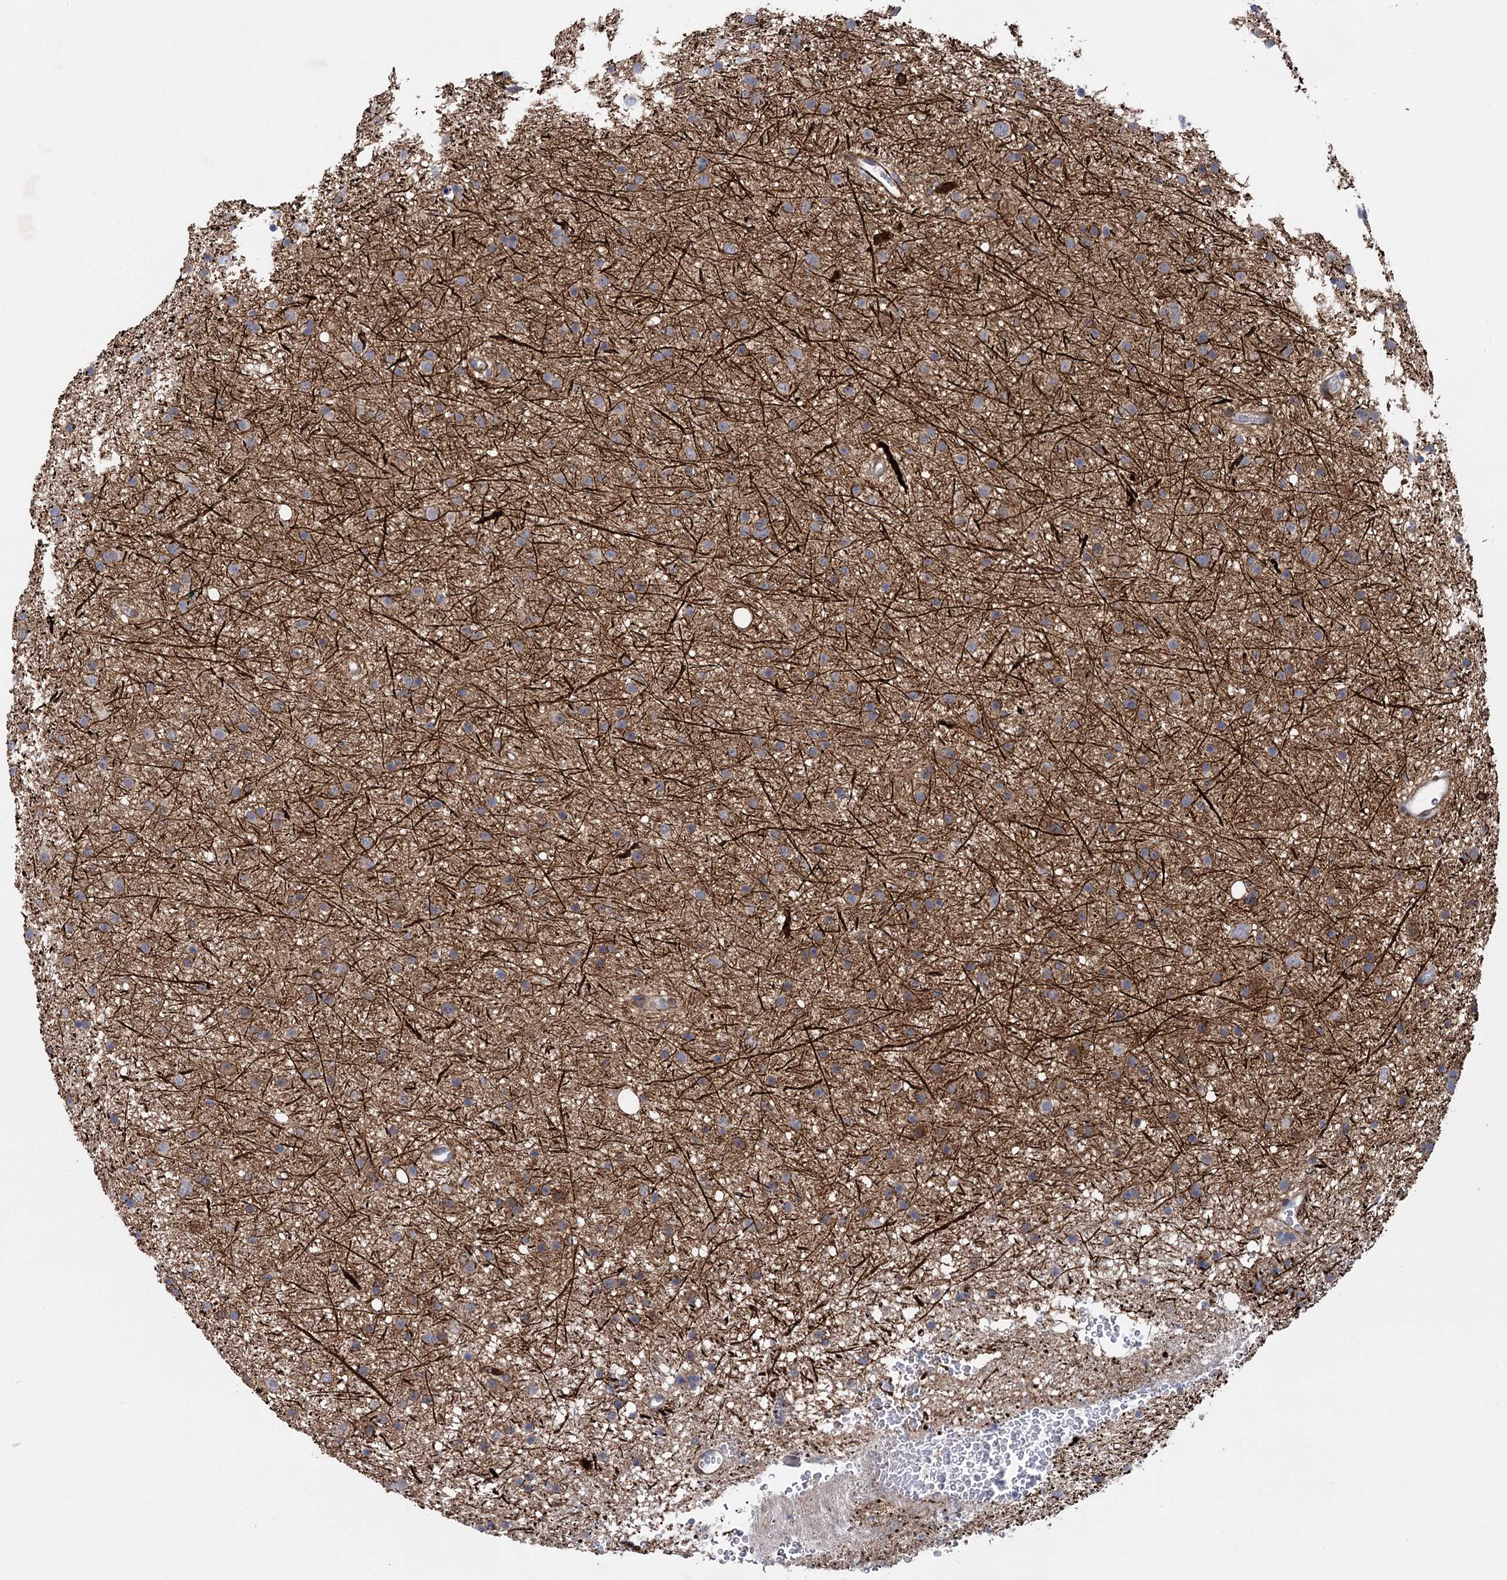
{"staining": {"intensity": "weak", "quantity": ">75%", "location": "cytoplasmic/membranous"}, "tissue": "glioma", "cell_type": "Tumor cells", "image_type": "cancer", "snomed": [{"axis": "morphology", "description": "Glioma, malignant, Low grade"}, {"axis": "topography", "description": "Cerebral cortex"}], "caption": "DAB (3,3'-diaminobenzidine) immunohistochemical staining of human malignant glioma (low-grade) shows weak cytoplasmic/membranous protein staining in about >75% of tumor cells. The protein of interest is shown in brown color, while the nuclei are stained blue.", "gene": "SNCG", "patient": {"sex": "female", "age": 39}}